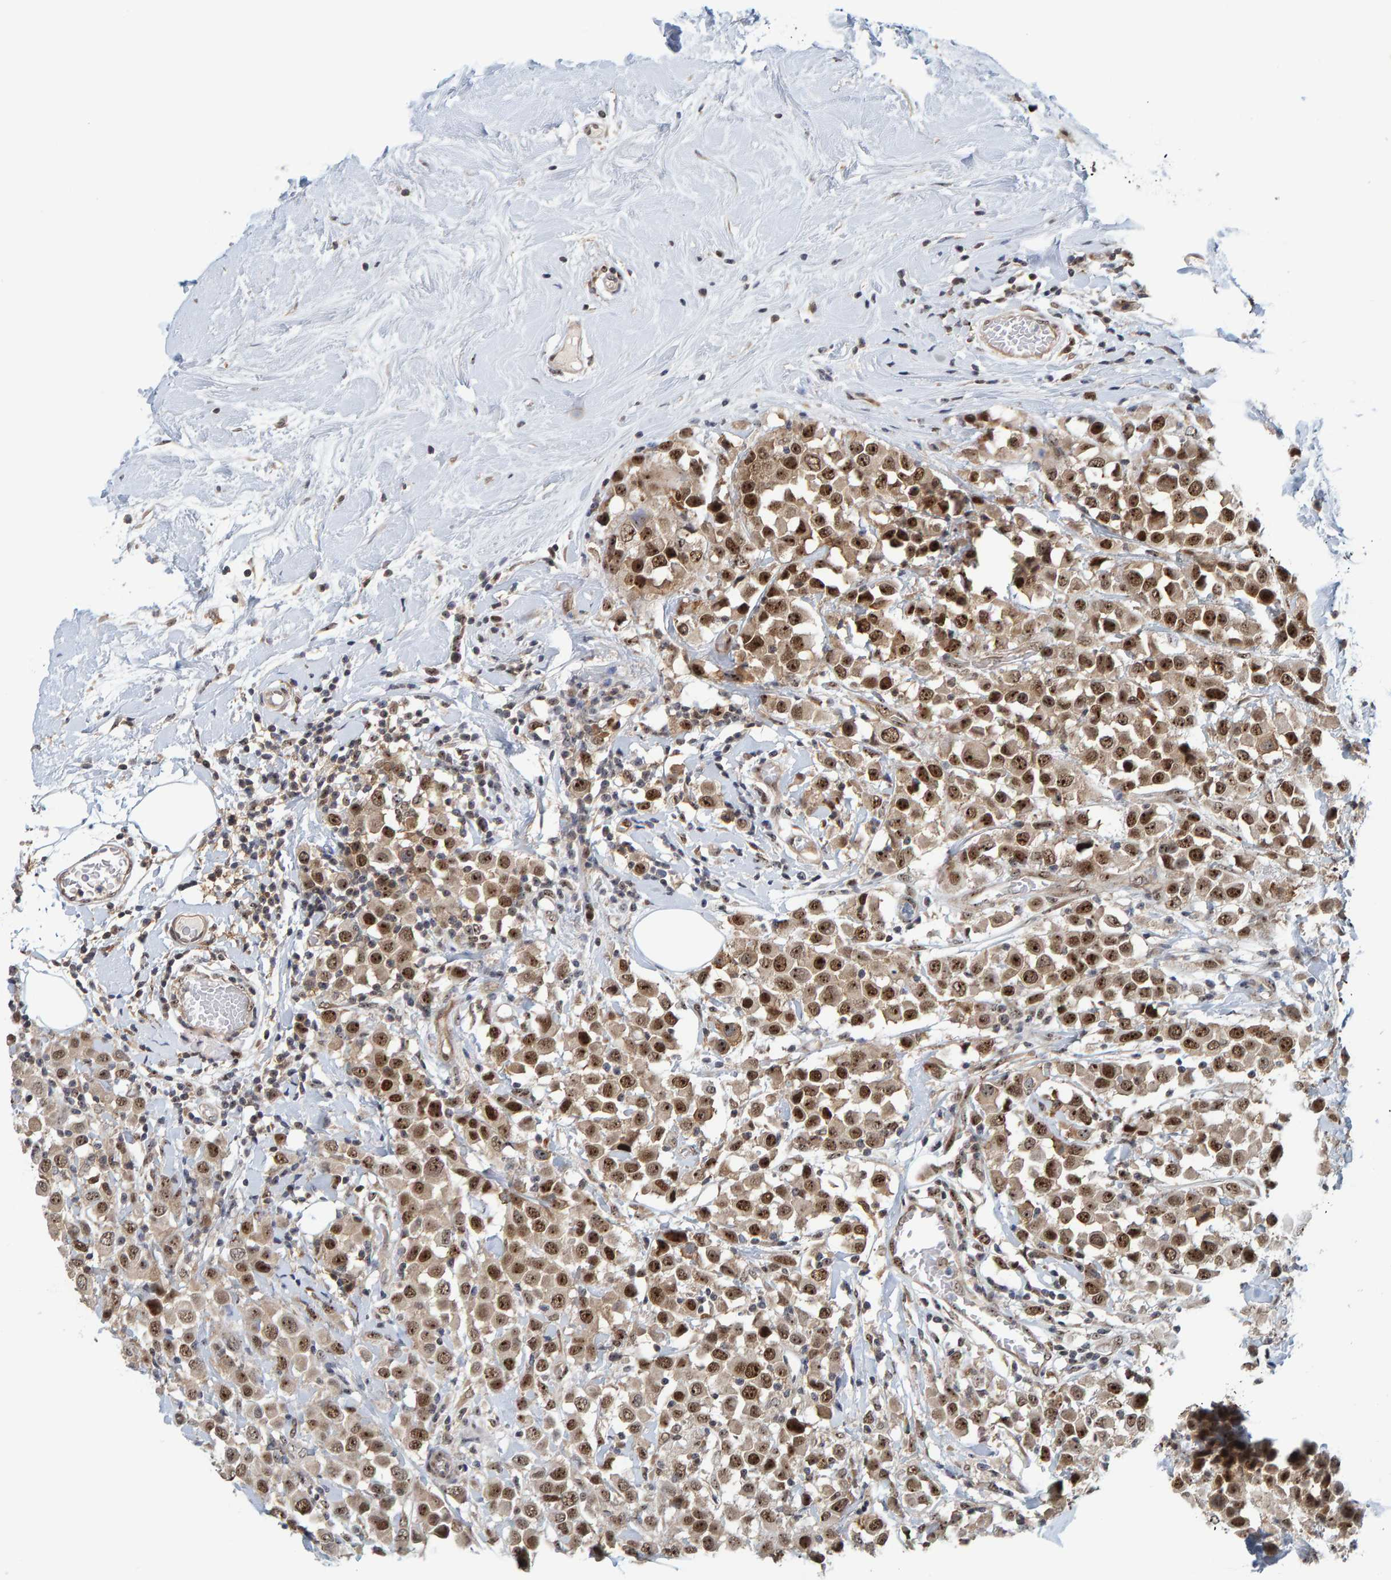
{"staining": {"intensity": "strong", "quantity": ">75%", "location": "cytoplasmic/membranous,nuclear"}, "tissue": "breast cancer", "cell_type": "Tumor cells", "image_type": "cancer", "snomed": [{"axis": "morphology", "description": "Duct carcinoma"}, {"axis": "topography", "description": "Breast"}], "caption": "Protein expression analysis of breast infiltrating ductal carcinoma displays strong cytoplasmic/membranous and nuclear staining in approximately >75% of tumor cells.", "gene": "POLR1E", "patient": {"sex": "female", "age": 61}}